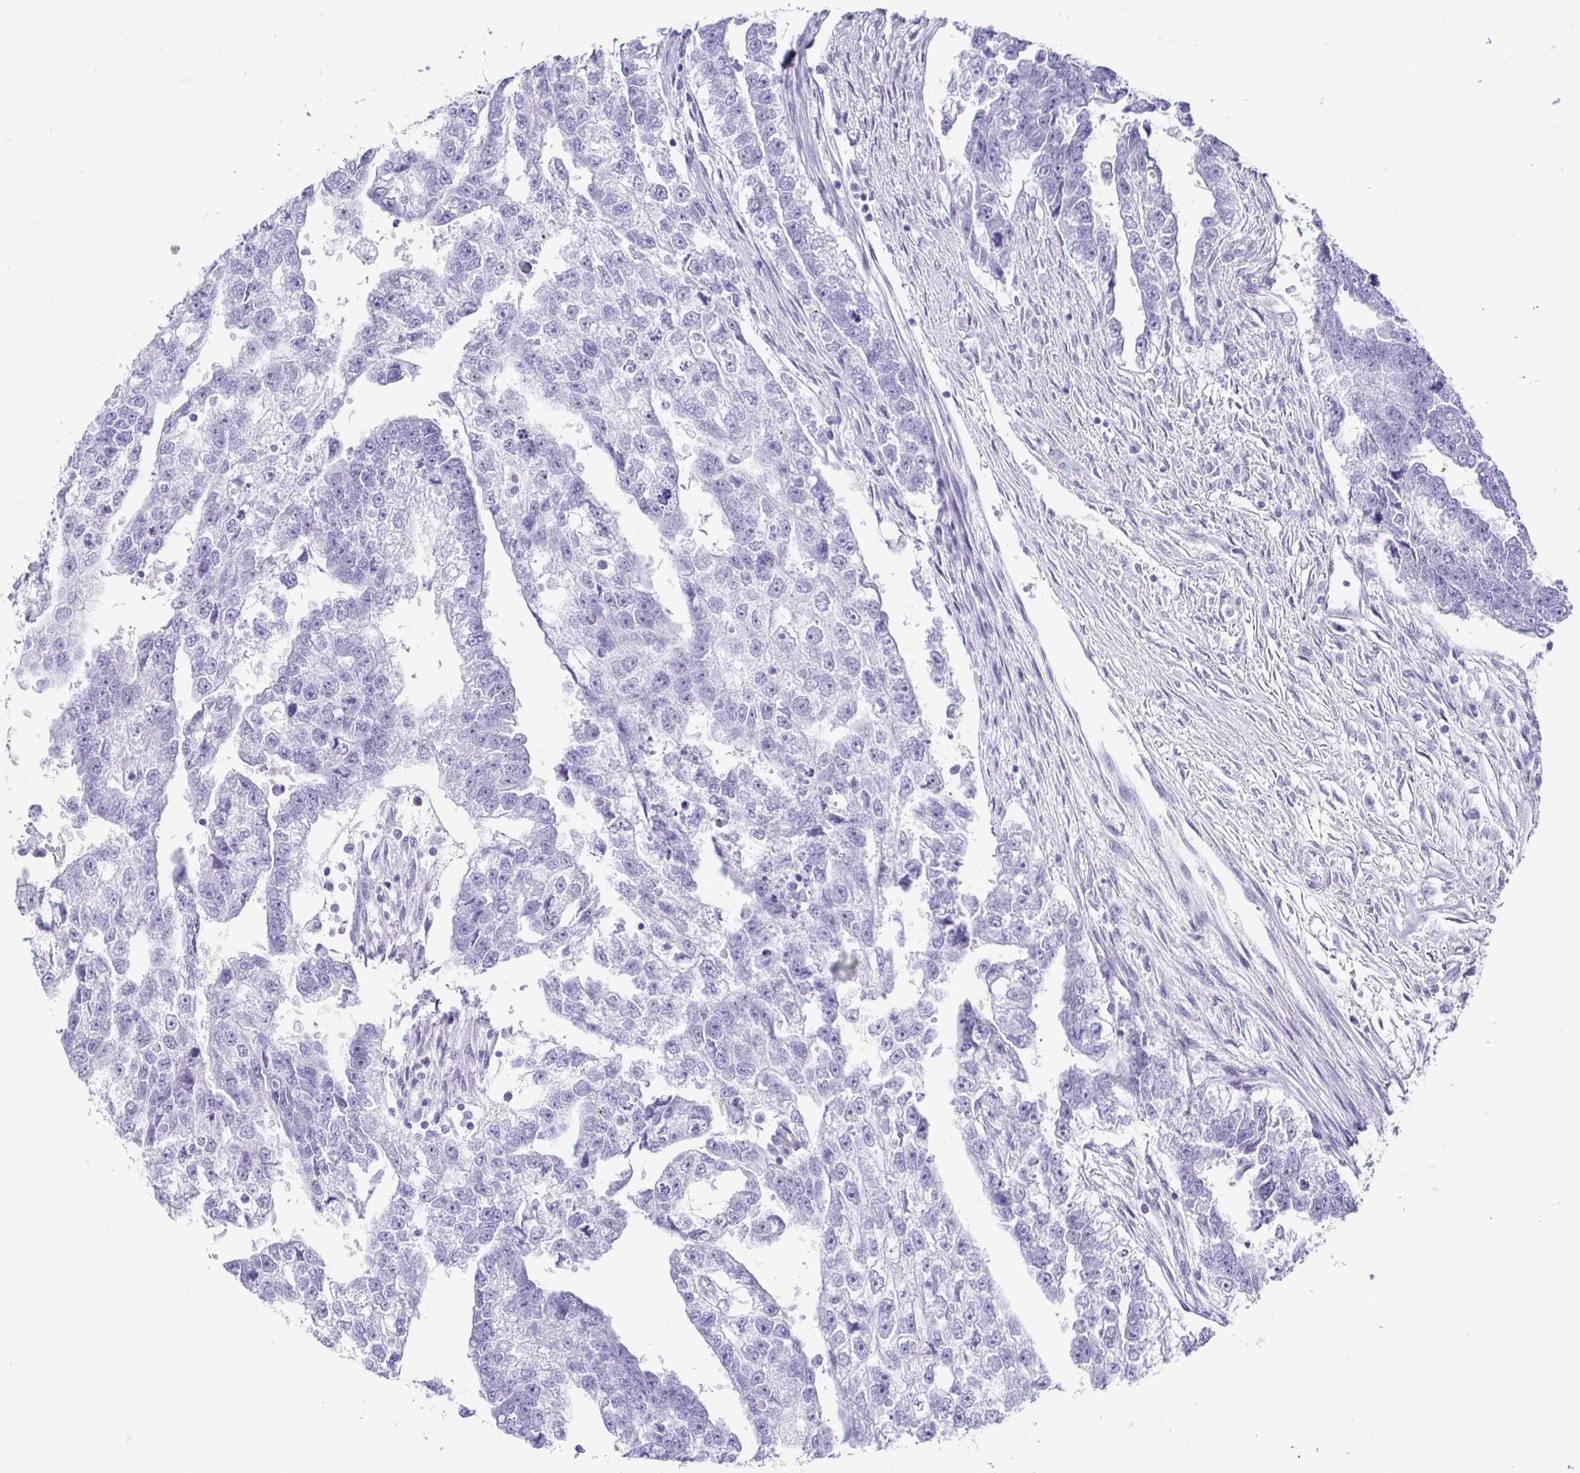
{"staining": {"intensity": "negative", "quantity": "none", "location": "none"}, "tissue": "testis cancer", "cell_type": "Tumor cells", "image_type": "cancer", "snomed": [{"axis": "morphology", "description": "Carcinoma, Embryonal, NOS"}, {"axis": "morphology", "description": "Teratoma, malignant, NOS"}, {"axis": "topography", "description": "Testis"}], "caption": "DAB immunohistochemical staining of testis cancer (embryonal carcinoma) displays no significant positivity in tumor cells.", "gene": "CD164L2", "patient": {"sex": "male", "age": 44}}